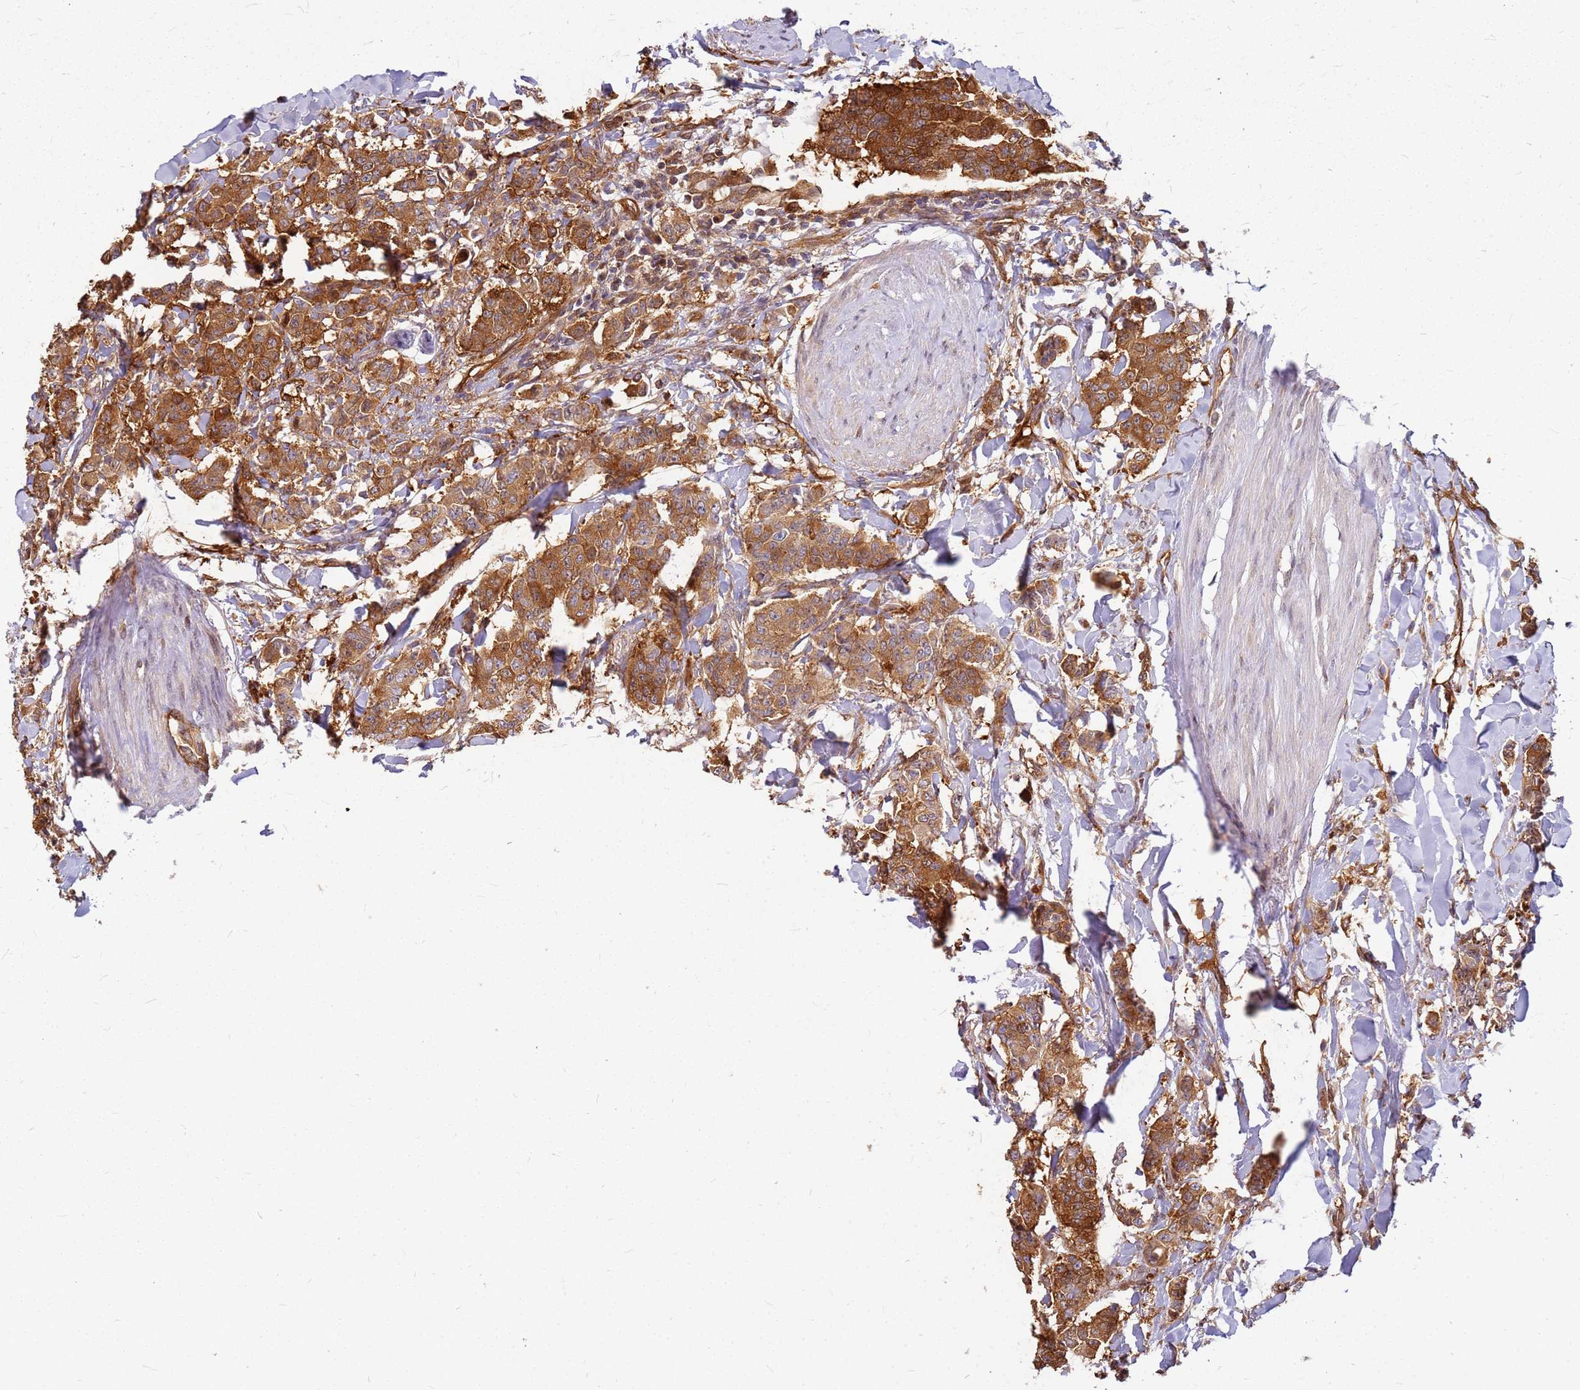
{"staining": {"intensity": "moderate", "quantity": ">75%", "location": "cytoplasmic/membranous"}, "tissue": "breast cancer", "cell_type": "Tumor cells", "image_type": "cancer", "snomed": [{"axis": "morphology", "description": "Duct carcinoma"}, {"axis": "topography", "description": "Breast"}], "caption": "This micrograph reveals immunohistochemistry (IHC) staining of human intraductal carcinoma (breast), with medium moderate cytoplasmic/membranous positivity in approximately >75% of tumor cells.", "gene": "HDX", "patient": {"sex": "female", "age": 40}}